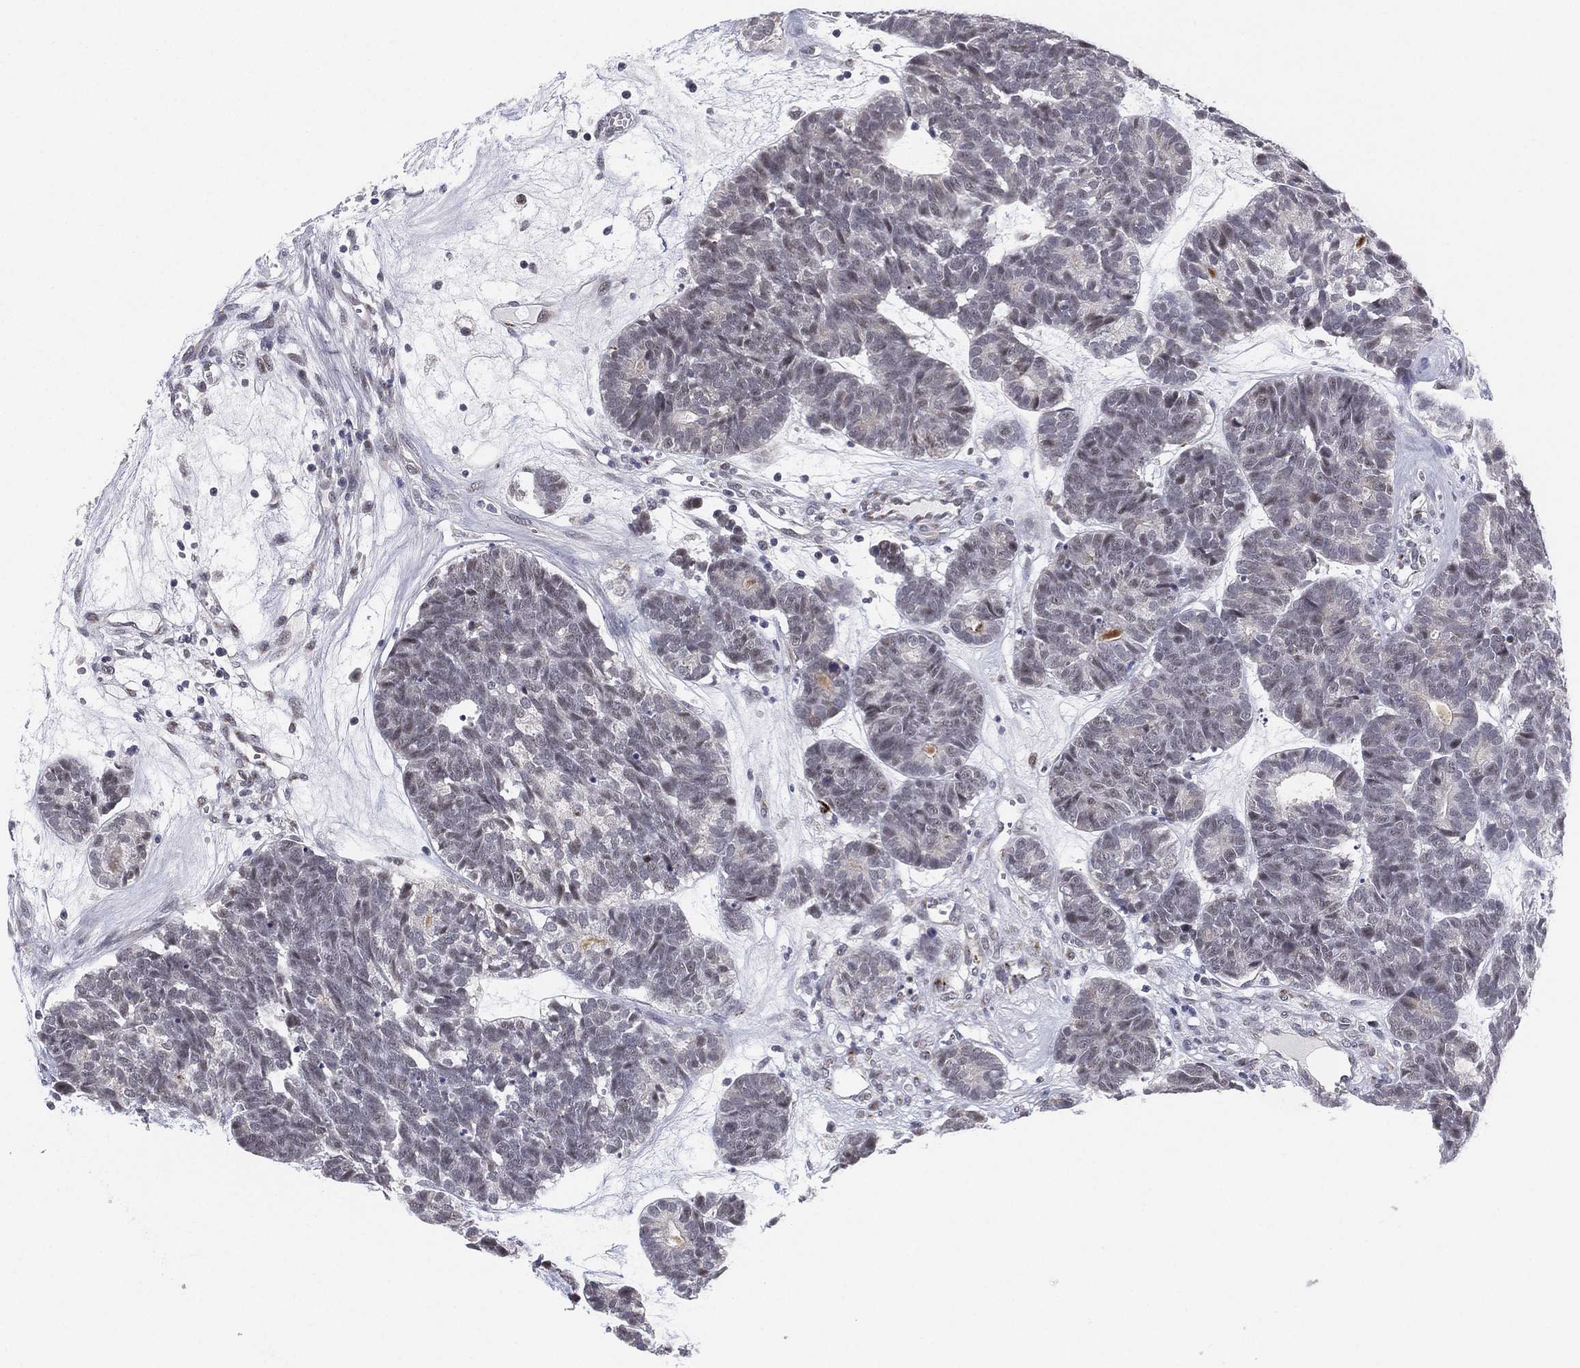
{"staining": {"intensity": "negative", "quantity": "none", "location": "none"}, "tissue": "head and neck cancer", "cell_type": "Tumor cells", "image_type": "cancer", "snomed": [{"axis": "morphology", "description": "Adenocarcinoma, NOS"}, {"axis": "topography", "description": "Head-Neck"}], "caption": "High power microscopy histopathology image of an IHC image of head and neck adenocarcinoma, revealing no significant expression in tumor cells. (DAB immunohistochemistry (IHC), high magnification).", "gene": "CD177", "patient": {"sex": "female", "age": 81}}